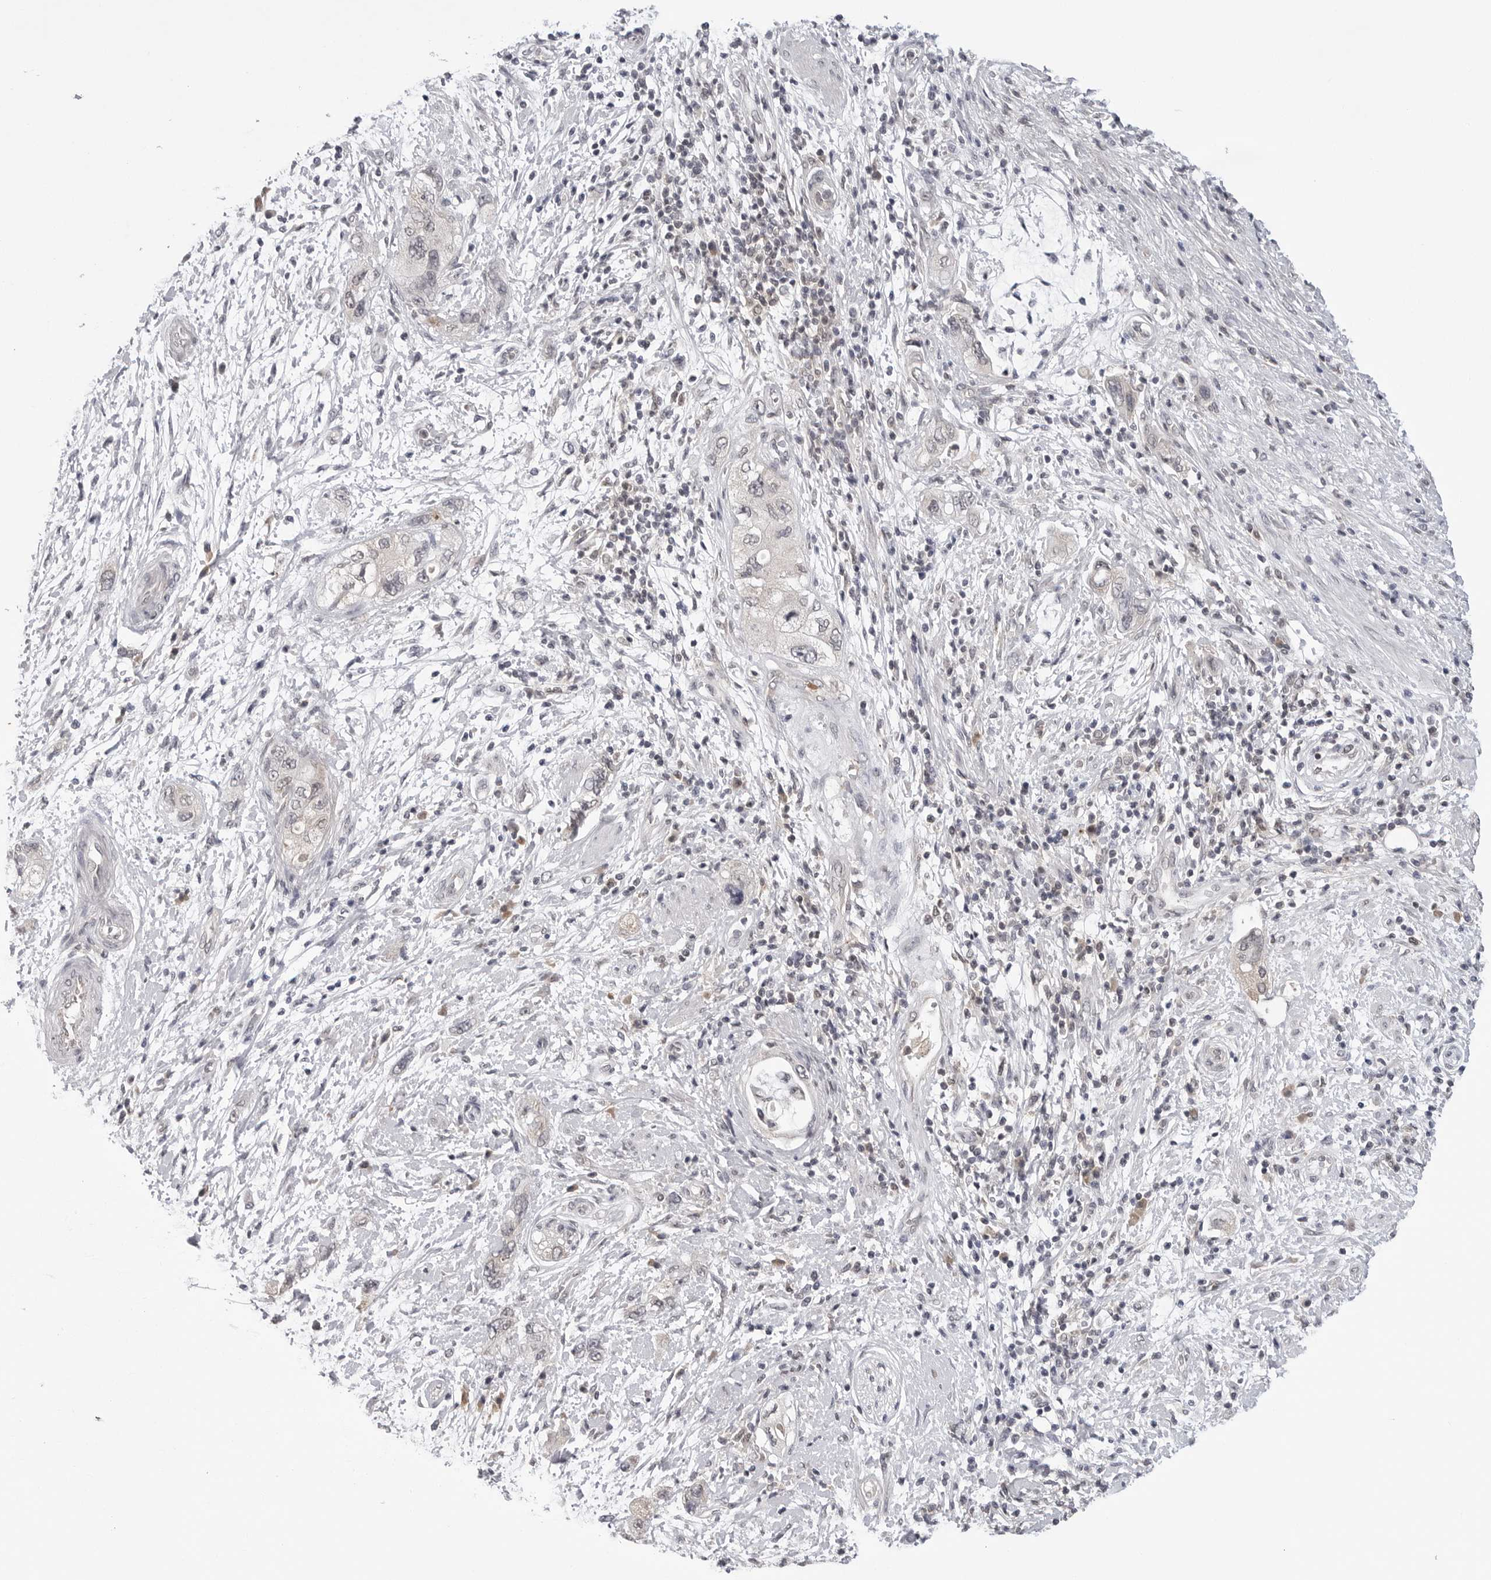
{"staining": {"intensity": "negative", "quantity": "none", "location": "none"}, "tissue": "pancreatic cancer", "cell_type": "Tumor cells", "image_type": "cancer", "snomed": [{"axis": "morphology", "description": "Adenocarcinoma, NOS"}, {"axis": "topography", "description": "Pancreas"}], "caption": "Immunohistochemical staining of human pancreatic cancer displays no significant expression in tumor cells.", "gene": "CDK20", "patient": {"sex": "female", "age": 73}}